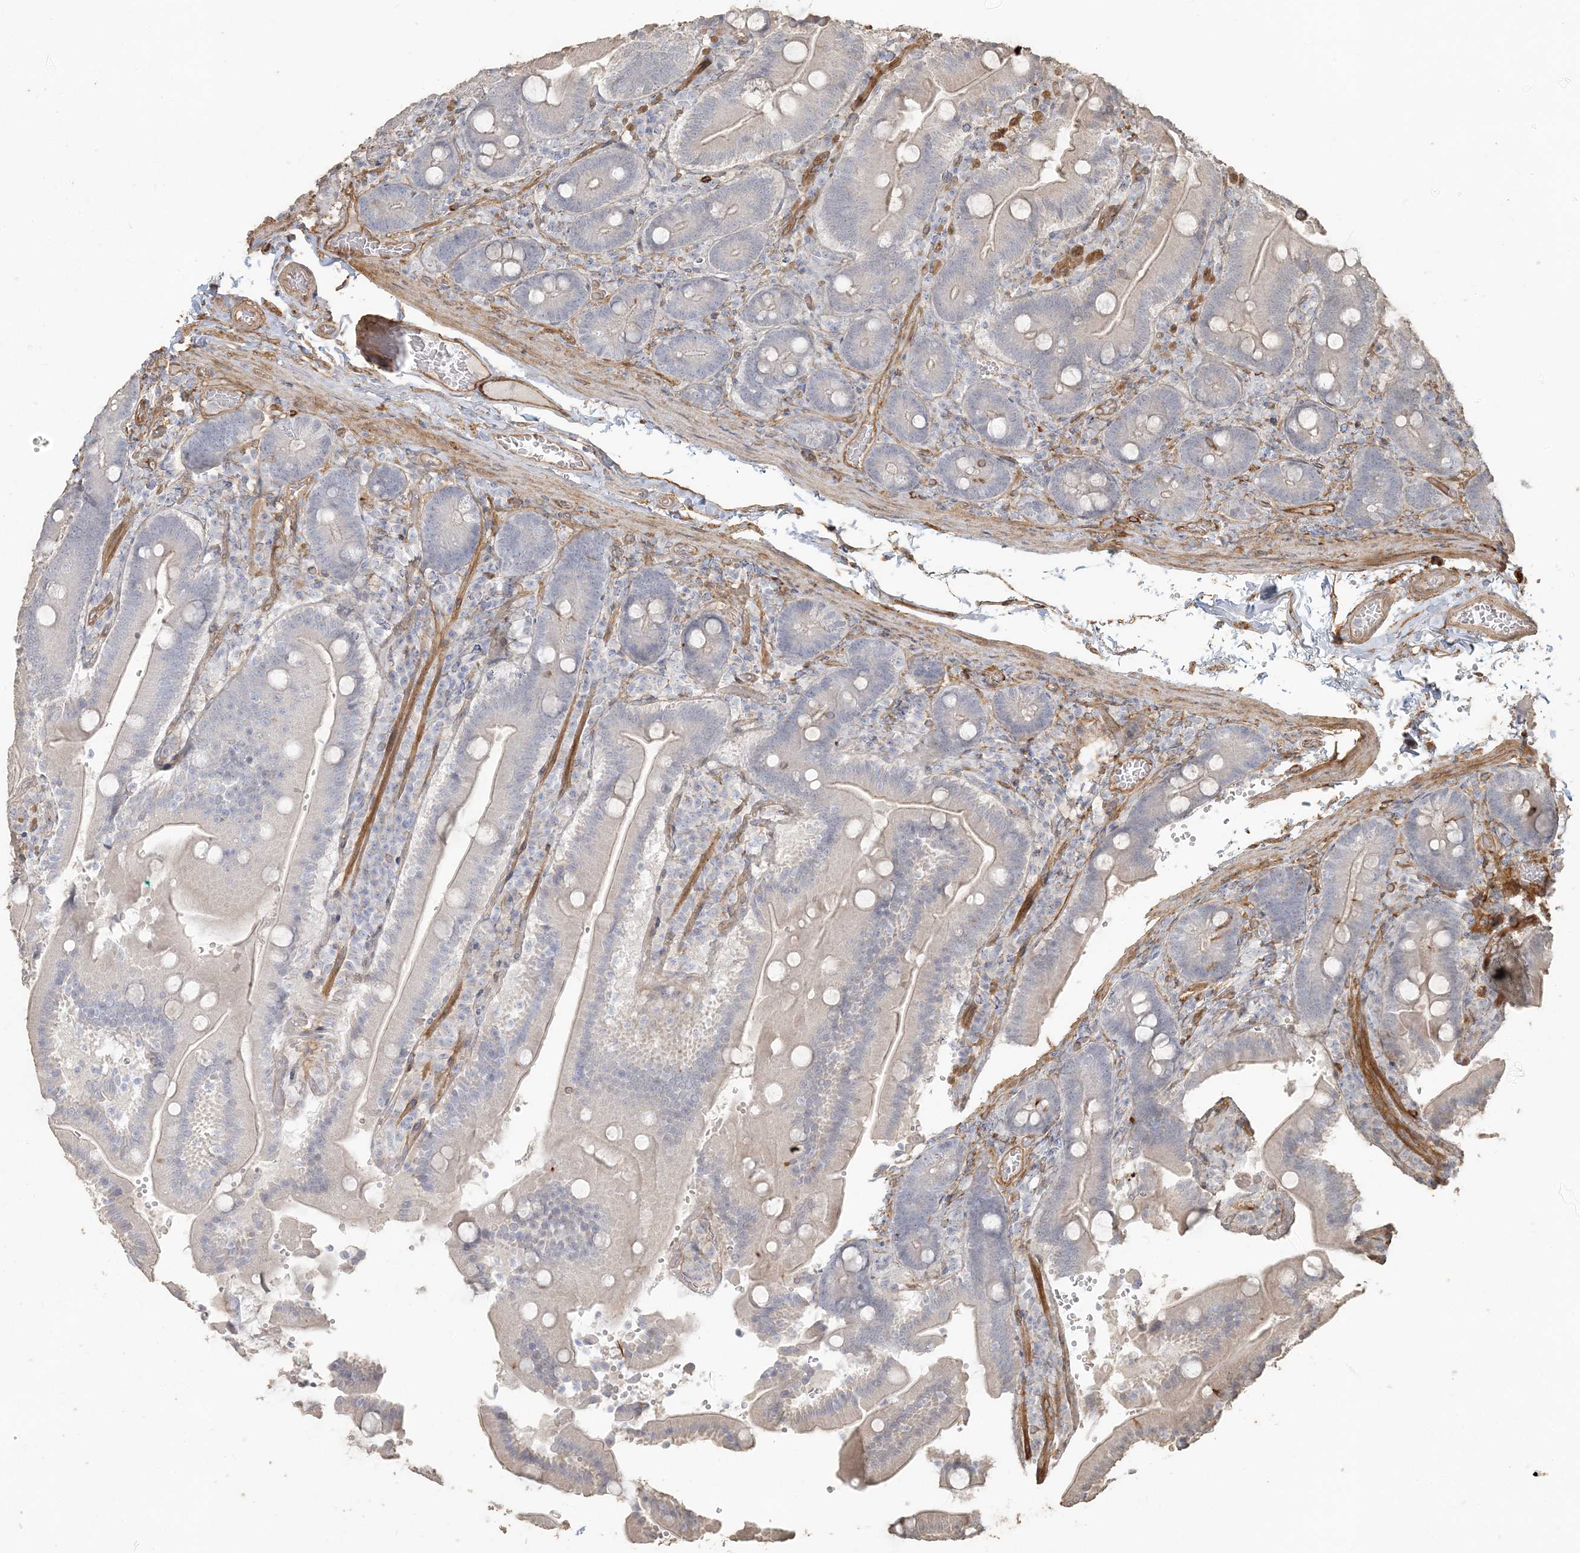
{"staining": {"intensity": "negative", "quantity": "none", "location": "none"}, "tissue": "duodenum", "cell_type": "Glandular cells", "image_type": "normal", "snomed": [{"axis": "morphology", "description": "Normal tissue, NOS"}, {"axis": "topography", "description": "Duodenum"}], "caption": "This is a micrograph of immunohistochemistry (IHC) staining of normal duodenum, which shows no staining in glandular cells. (Brightfield microscopy of DAB immunohistochemistry at high magnification).", "gene": "RNF145", "patient": {"sex": "female", "age": 62}}